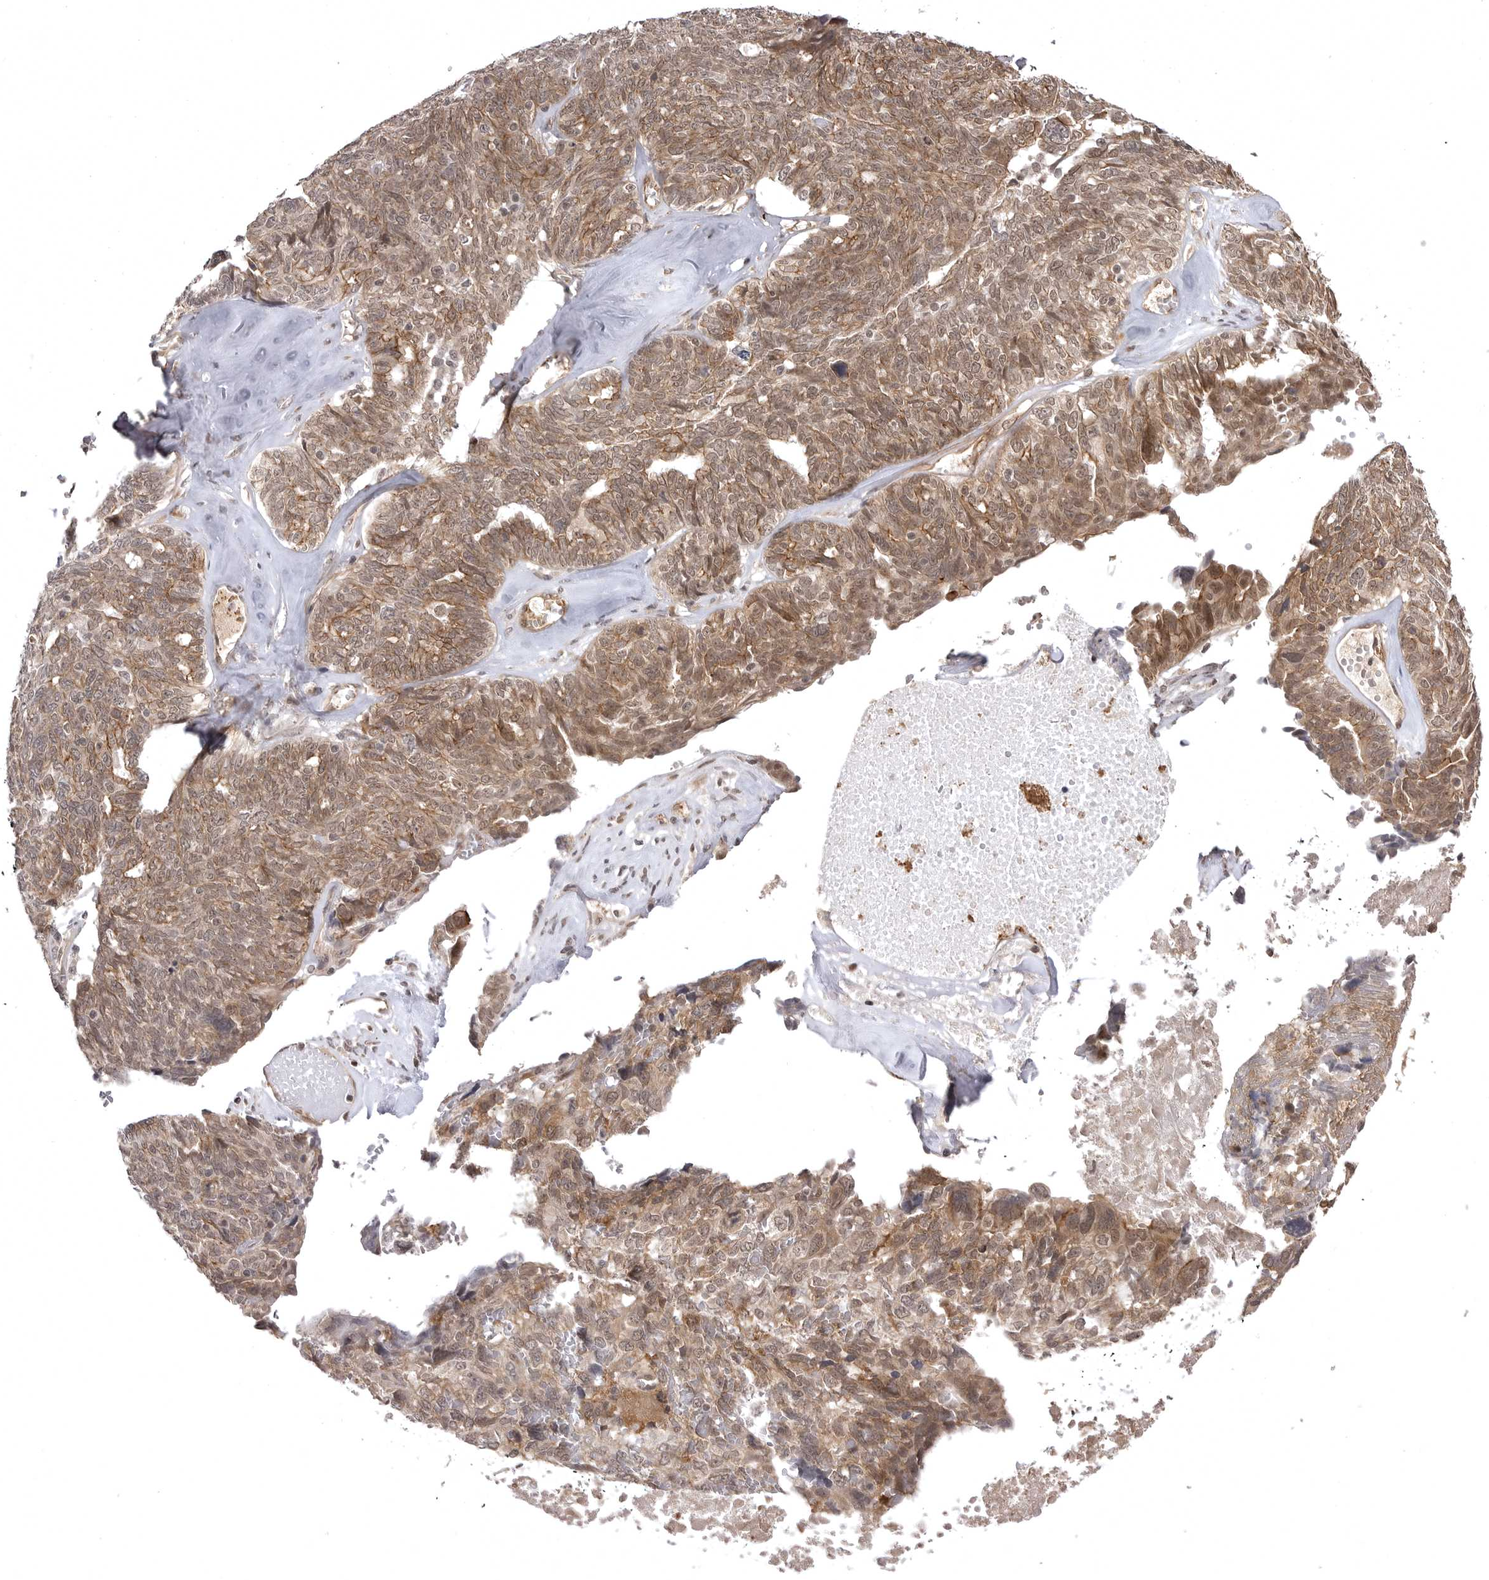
{"staining": {"intensity": "moderate", "quantity": ">75%", "location": "cytoplasmic/membranous,nuclear"}, "tissue": "ovarian cancer", "cell_type": "Tumor cells", "image_type": "cancer", "snomed": [{"axis": "morphology", "description": "Cystadenocarcinoma, serous, NOS"}, {"axis": "topography", "description": "Ovary"}], "caption": "This histopathology image exhibits IHC staining of human ovarian cancer, with medium moderate cytoplasmic/membranous and nuclear staining in approximately >75% of tumor cells.", "gene": "SORBS1", "patient": {"sex": "female", "age": 79}}